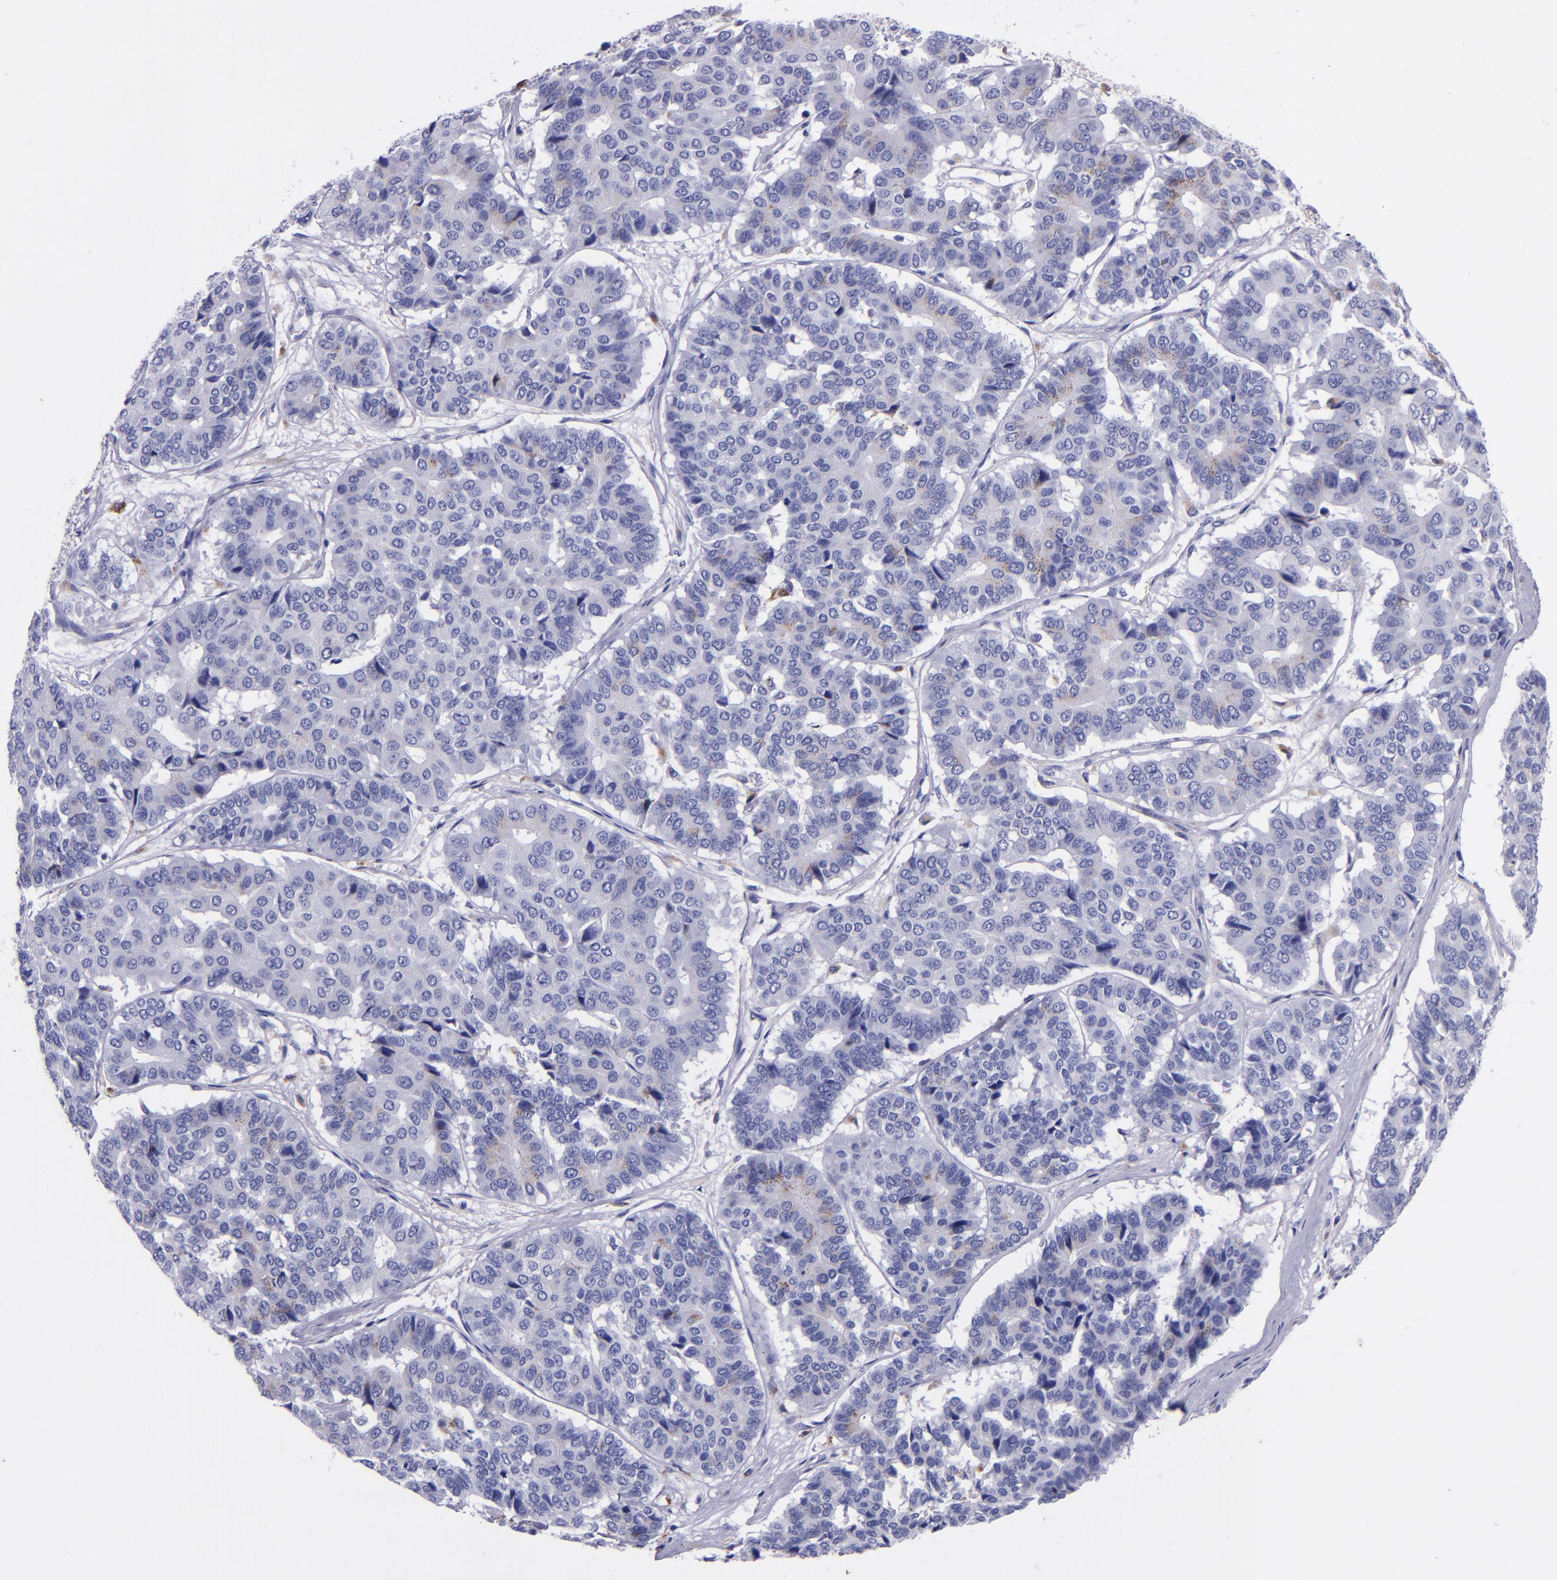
{"staining": {"intensity": "negative", "quantity": "none", "location": "none"}, "tissue": "pancreatic cancer", "cell_type": "Tumor cells", "image_type": "cancer", "snomed": [{"axis": "morphology", "description": "Adenocarcinoma, NOS"}, {"axis": "topography", "description": "Pancreas"}], "caption": "Adenocarcinoma (pancreatic) was stained to show a protein in brown. There is no significant expression in tumor cells.", "gene": "IVL", "patient": {"sex": "male", "age": 50}}